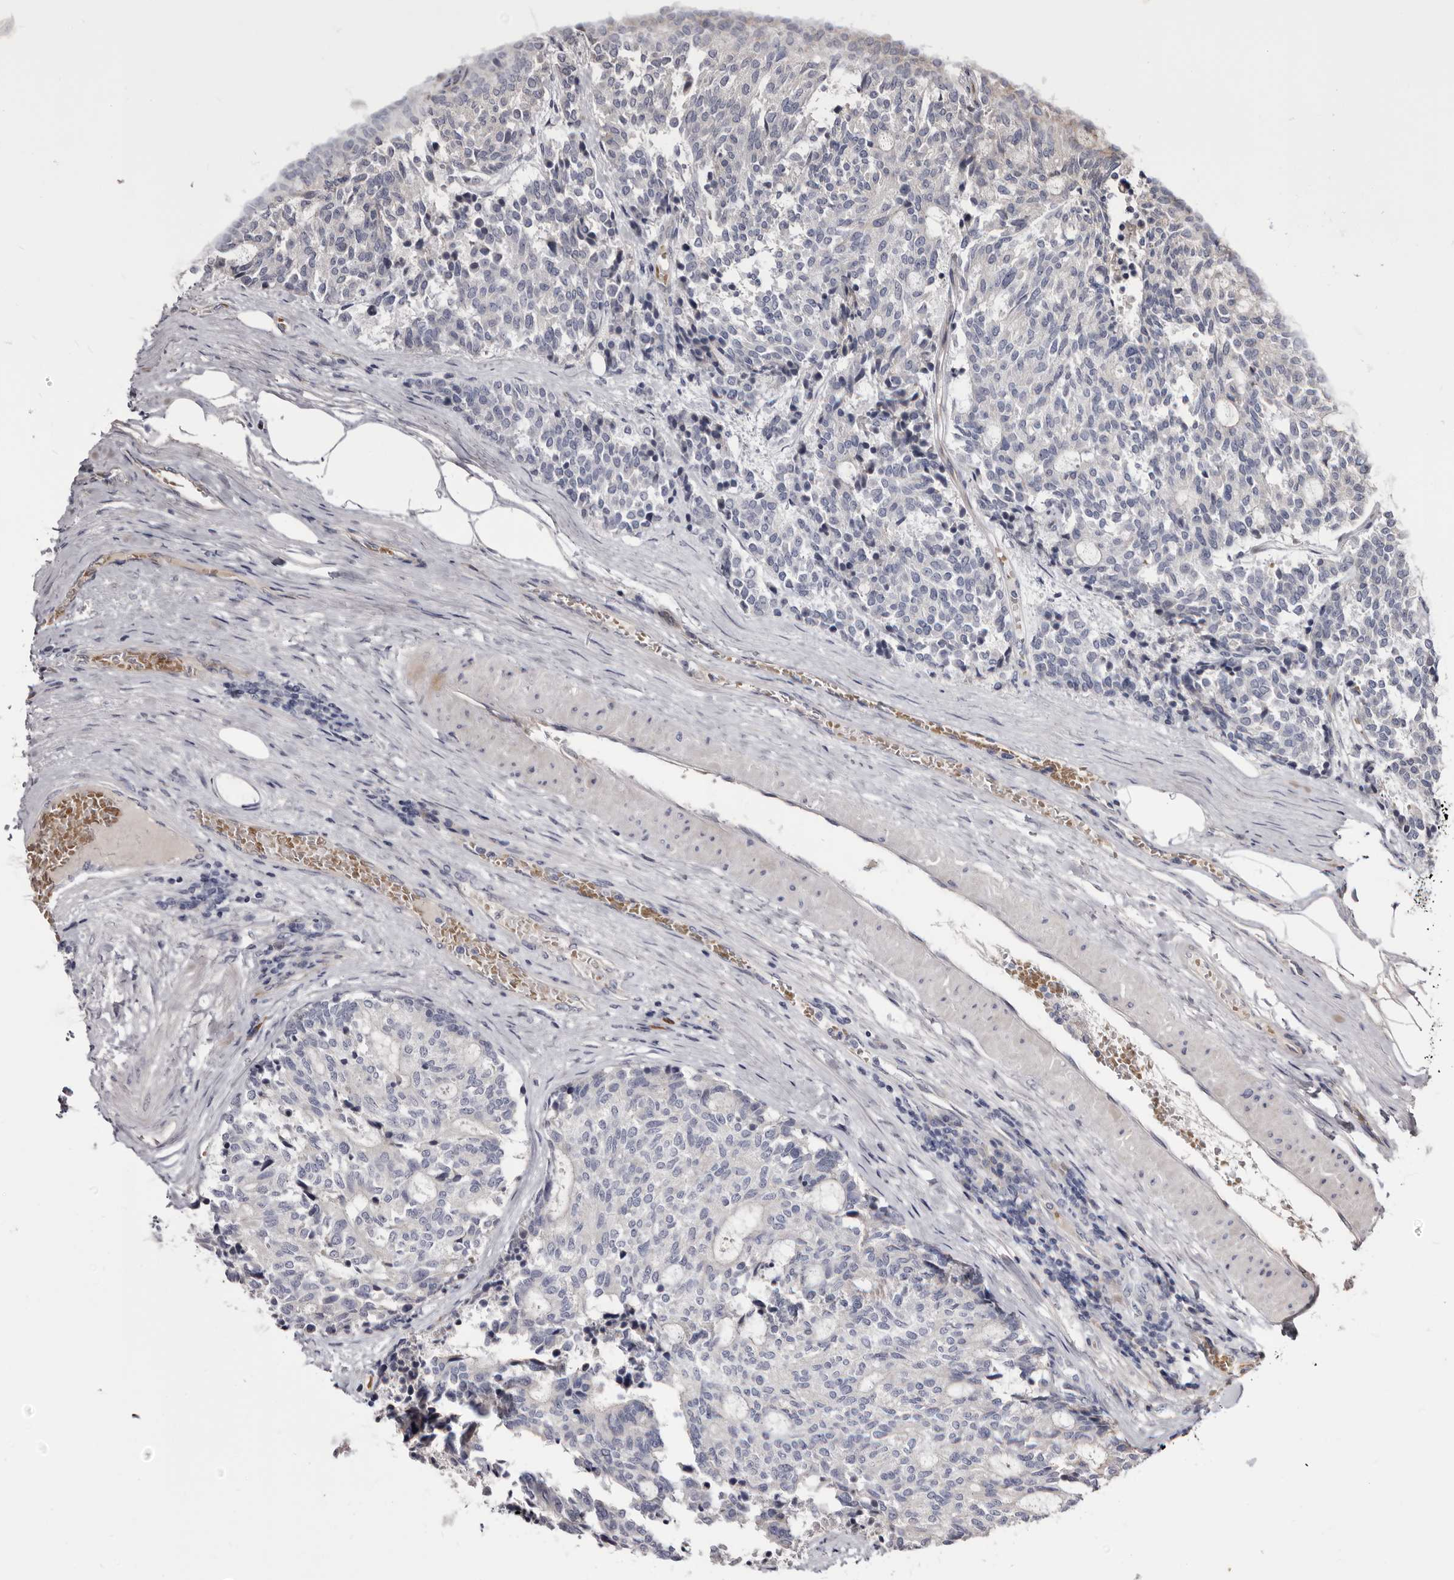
{"staining": {"intensity": "negative", "quantity": "none", "location": "none"}, "tissue": "carcinoid", "cell_type": "Tumor cells", "image_type": "cancer", "snomed": [{"axis": "morphology", "description": "Carcinoid, malignant, NOS"}, {"axis": "topography", "description": "Pancreas"}], "caption": "A photomicrograph of human carcinoid is negative for staining in tumor cells.", "gene": "FAS", "patient": {"sex": "female", "age": 54}}